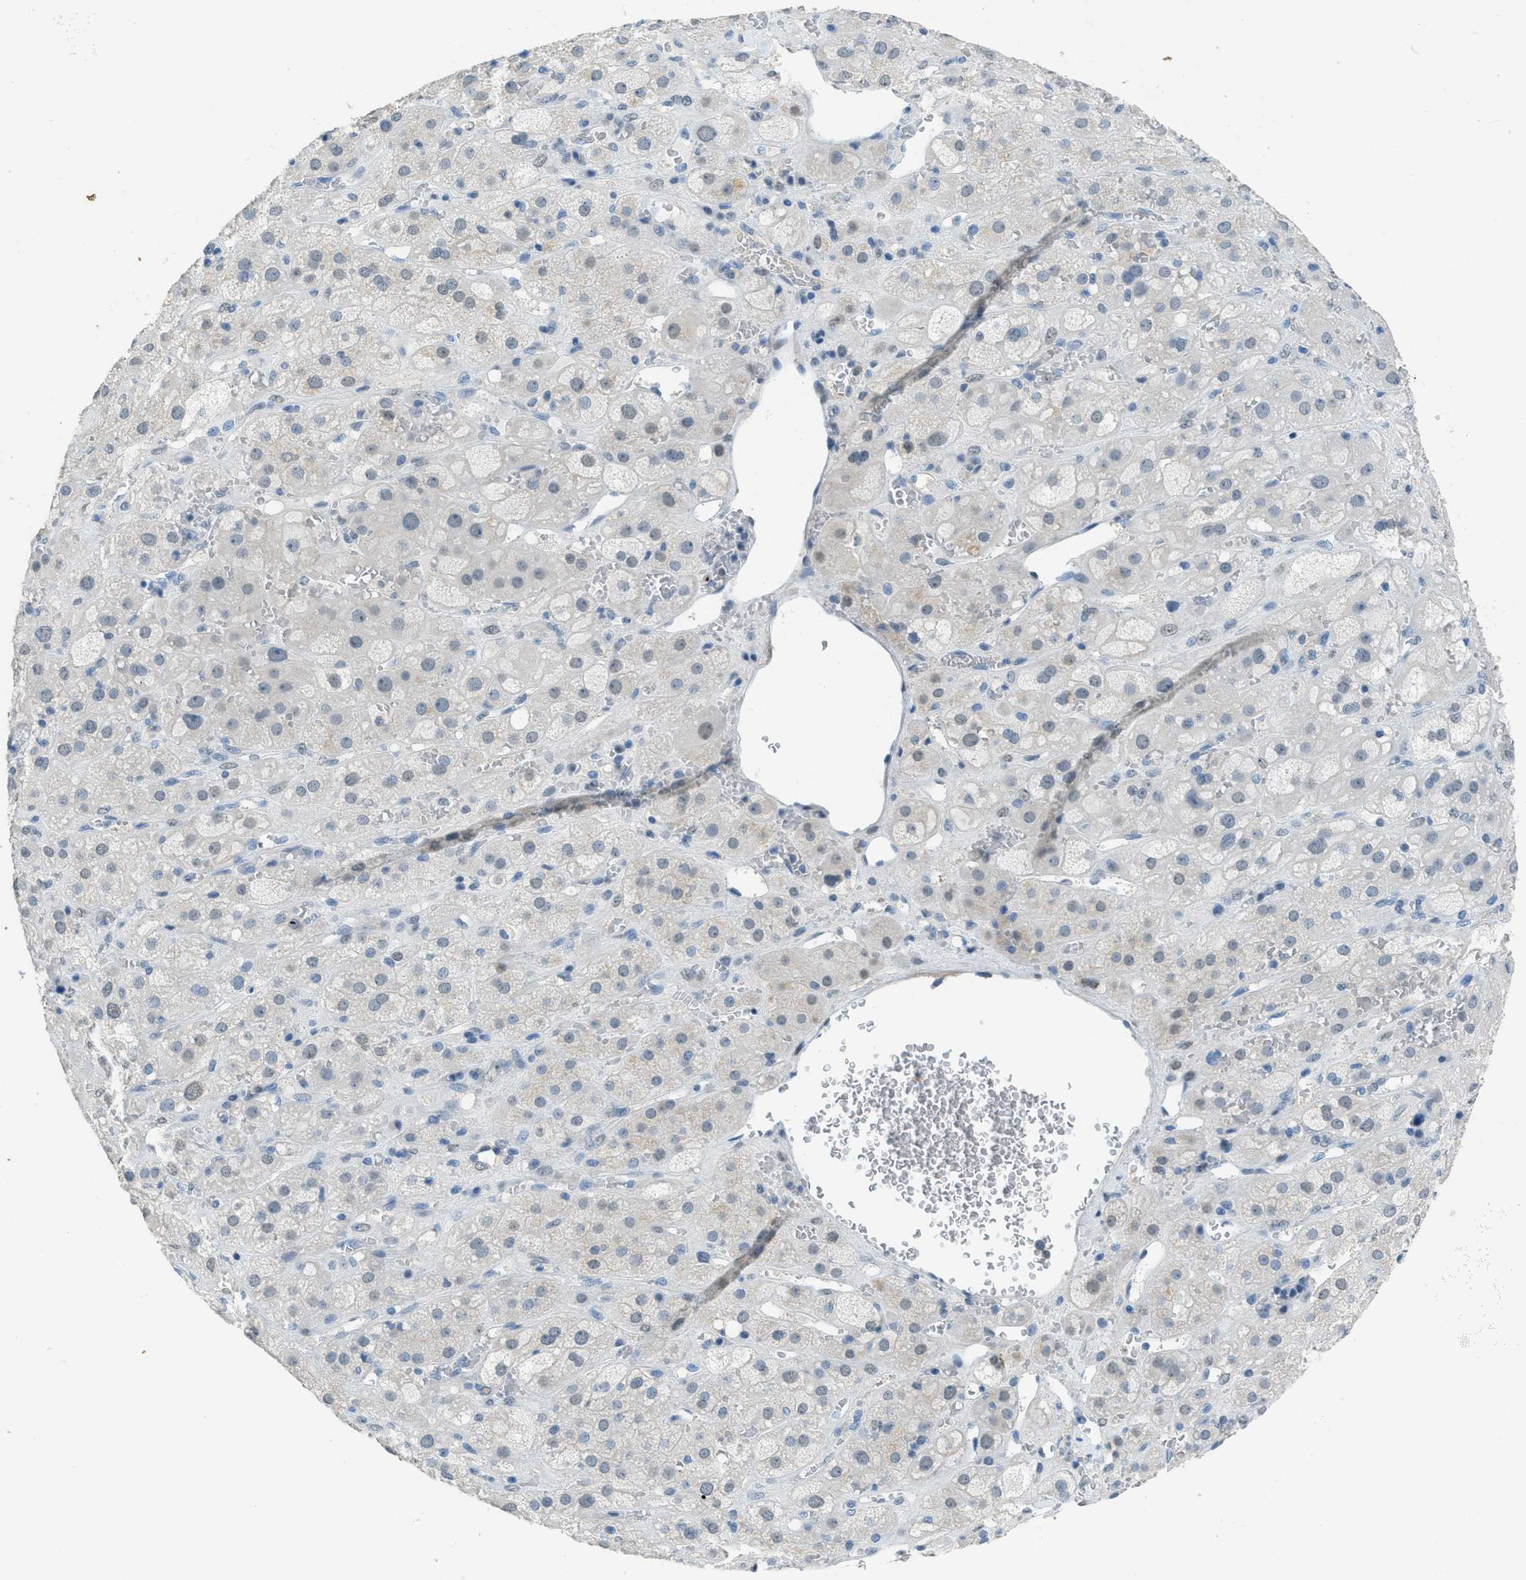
{"staining": {"intensity": "moderate", "quantity": "<25%", "location": "nuclear"}, "tissue": "adrenal gland", "cell_type": "Glandular cells", "image_type": "normal", "snomed": [{"axis": "morphology", "description": "Normal tissue, NOS"}, {"axis": "topography", "description": "Adrenal gland"}], "caption": "A low amount of moderate nuclear staining is seen in about <25% of glandular cells in normal adrenal gland. Nuclei are stained in blue.", "gene": "TTC13", "patient": {"sex": "female", "age": 47}}